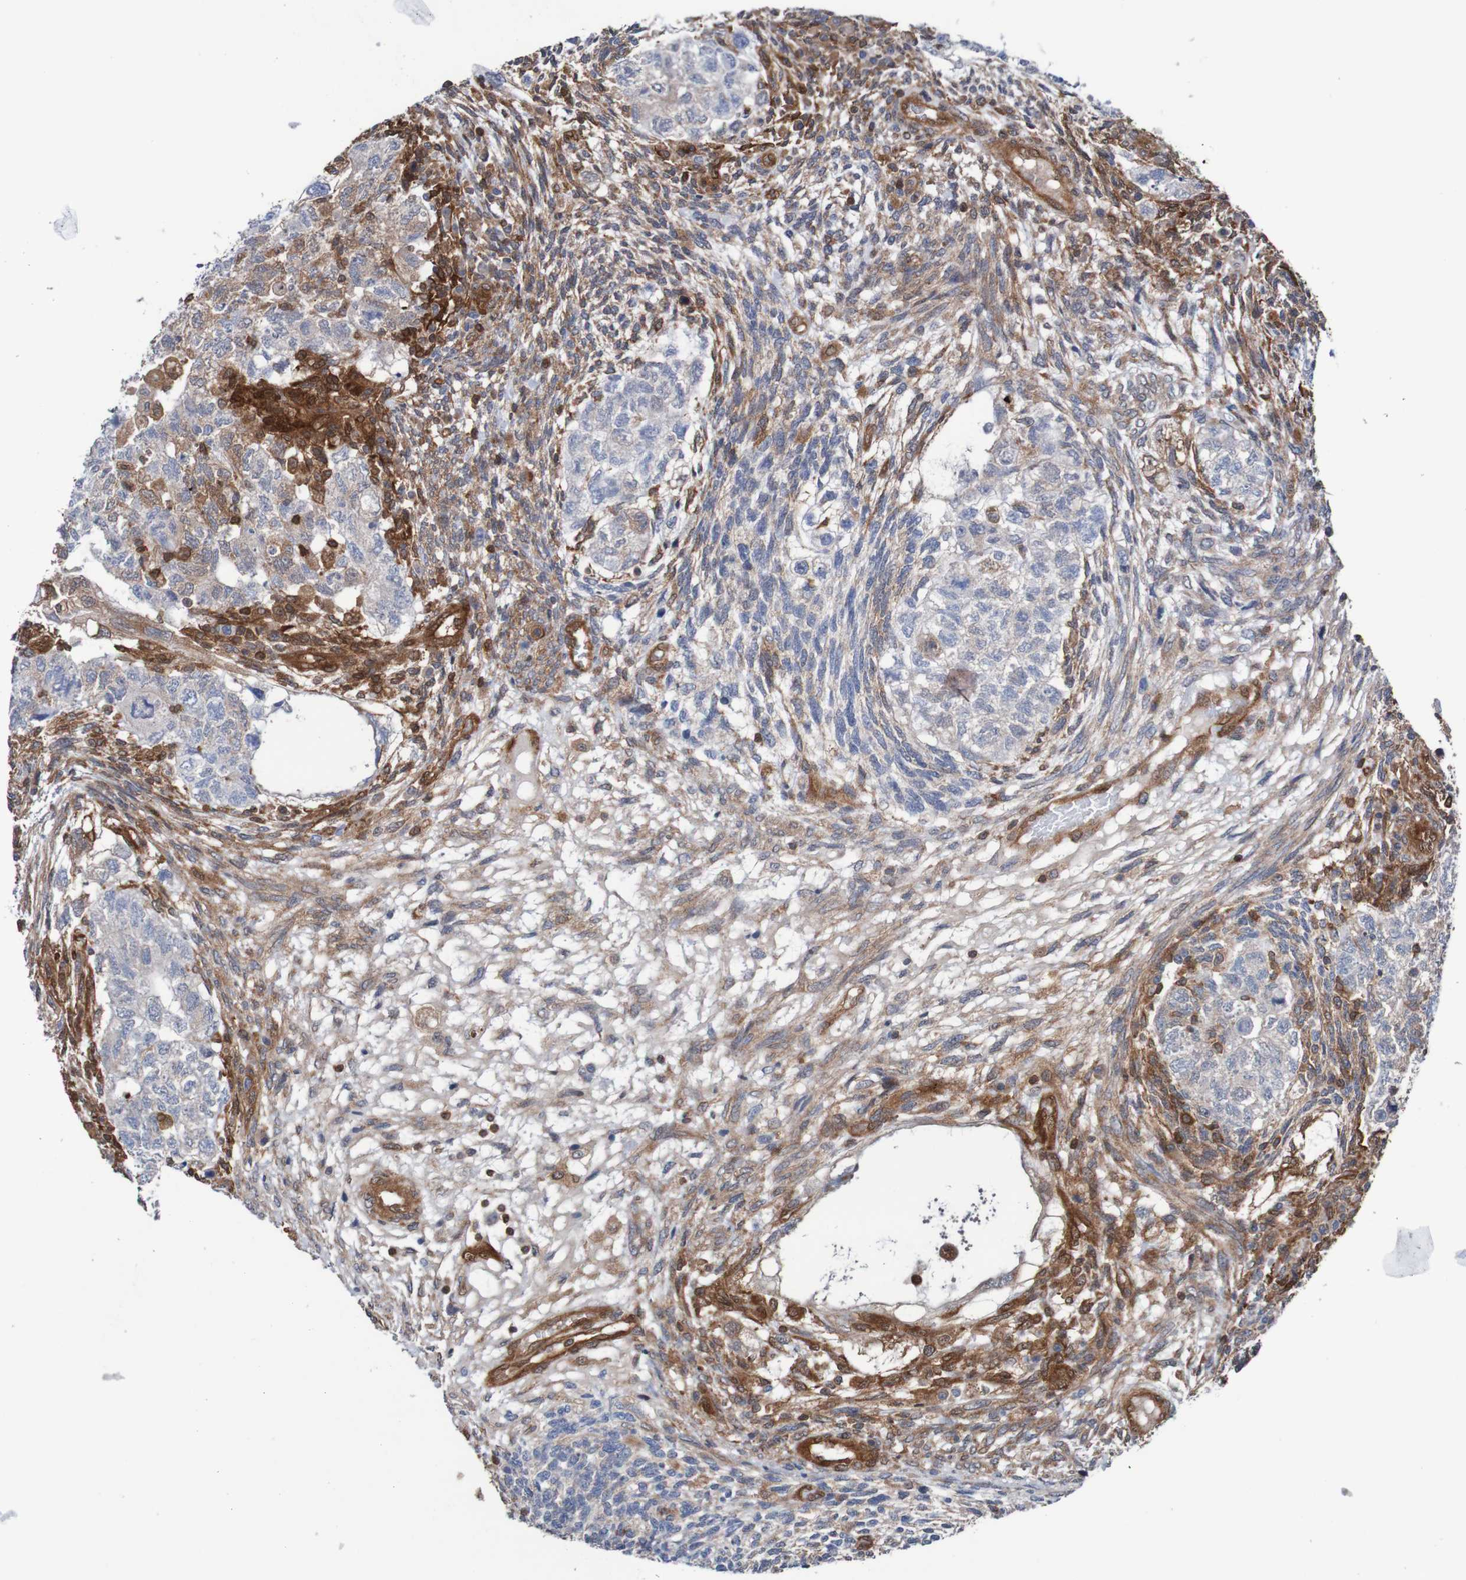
{"staining": {"intensity": "strong", "quantity": "25%-75%", "location": "cytoplasmic/membranous"}, "tissue": "testis cancer", "cell_type": "Tumor cells", "image_type": "cancer", "snomed": [{"axis": "morphology", "description": "Normal tissue, NOS"}, {"axis": "morphology", "description": "Carcinoma, Embryonal, NOS"}, {"axis": "topography", "description": "Testis"}], "caption": "This histopathology image demonstrates immunohistochemistry staining of human testis cancer, with high strong cytoplasmic/membranous staining in approximately 25%-75% of tumor cells.", "gene": "RIGI", "patient": {"sex": "male", "age": 36}}